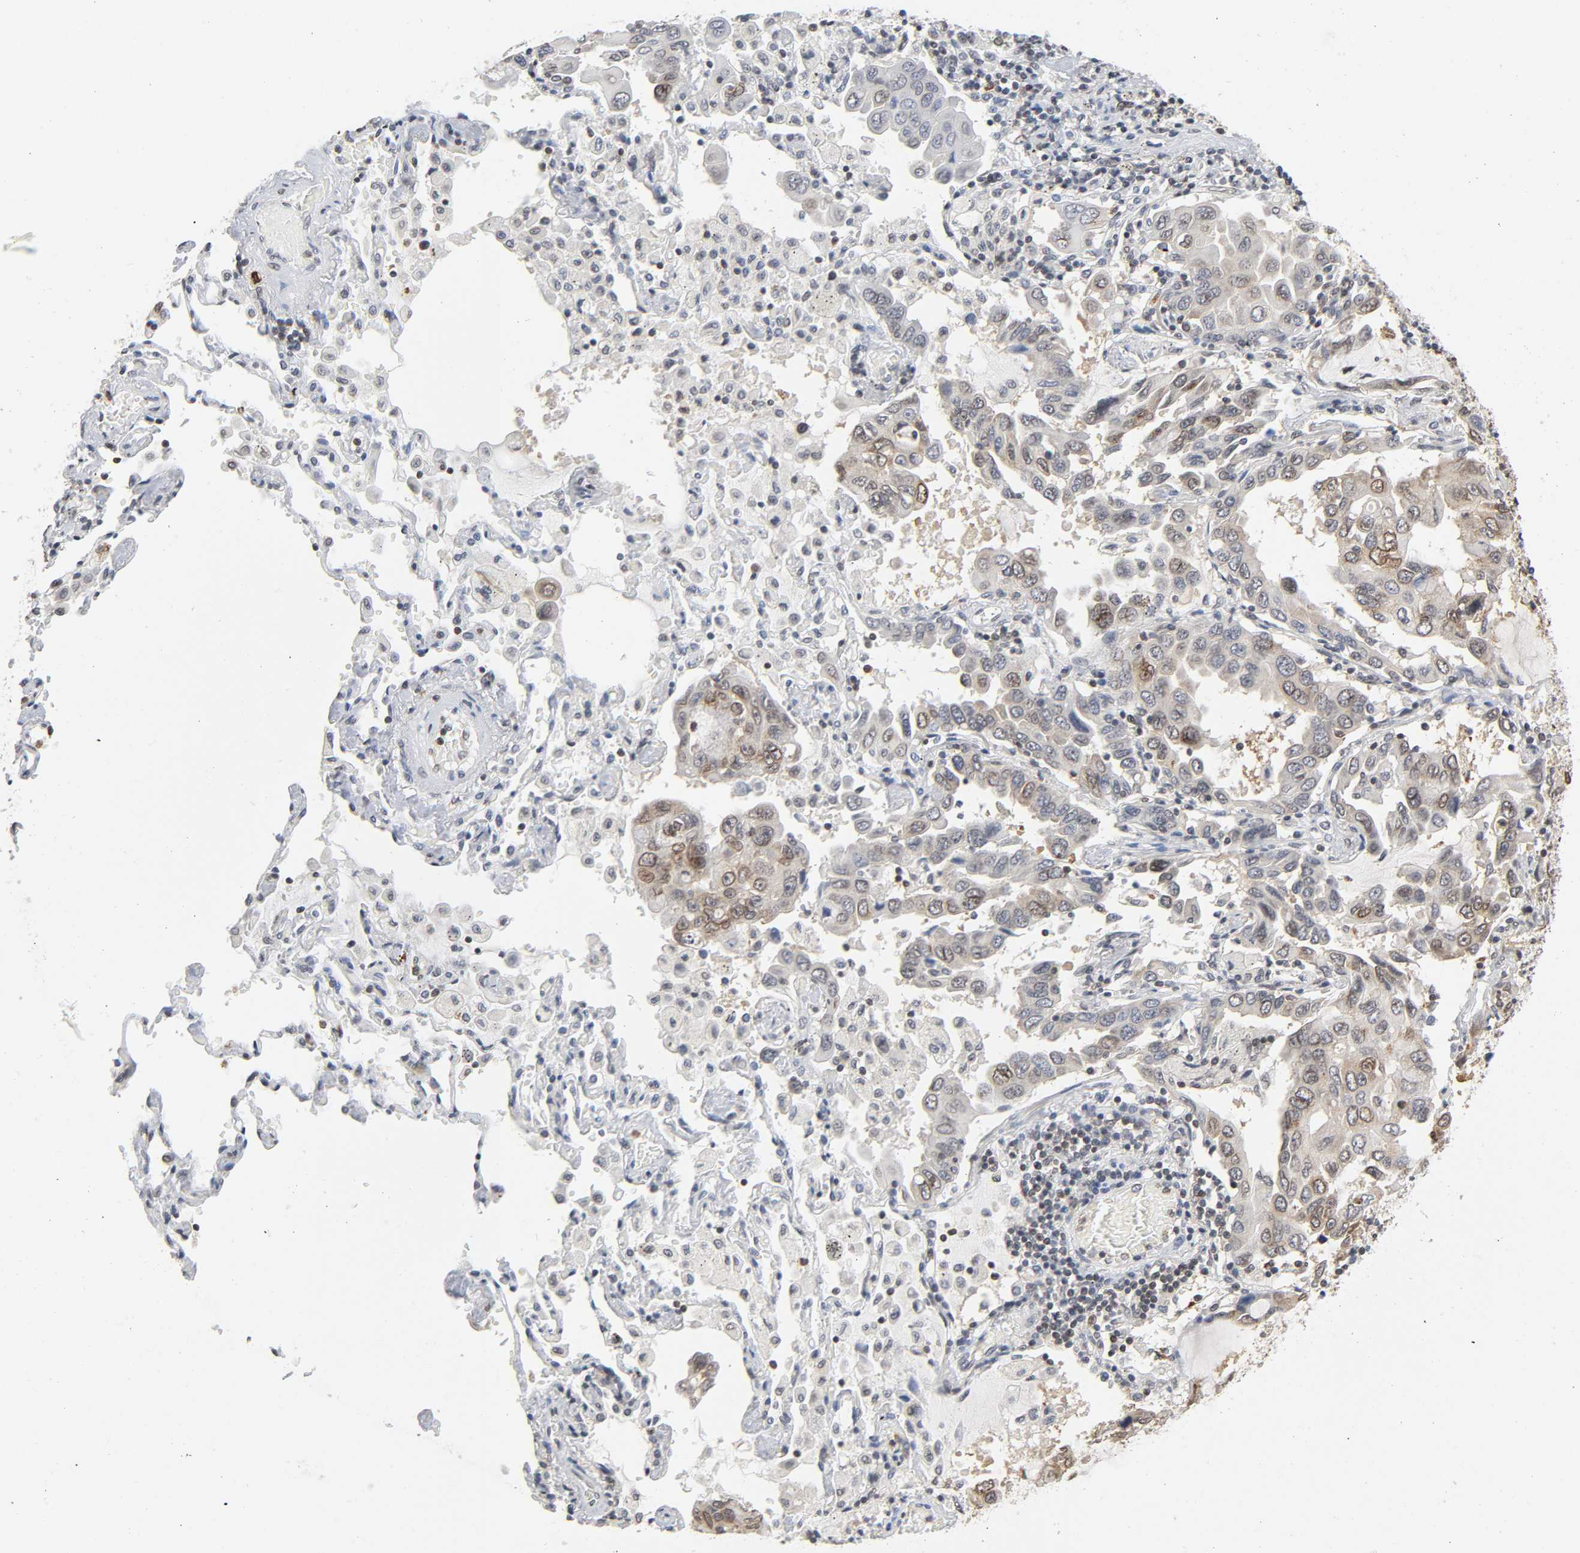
{"staining": {"intensity": "weak", "quantity": ">75%", "location": "nuclear"}, "tissue": "lung cancer", "cell_type": "Tumor cells", "image_type": "cancer", "snomed": [{"axis": "morphology", "description": "Adenocarcinoma, NOS"}, {"axis": "topography", "description": "Lung"}], "caption": "This image demonstrates lung cancer stained with immunohistochemistry (IHC) to label a protein in brown. The nuclear of tumor cells show weak positivity for the protein. Nuclei are counter-stained blue.", "gene": "SUMO1", "patient": {"sex": "male", "age": 64}}